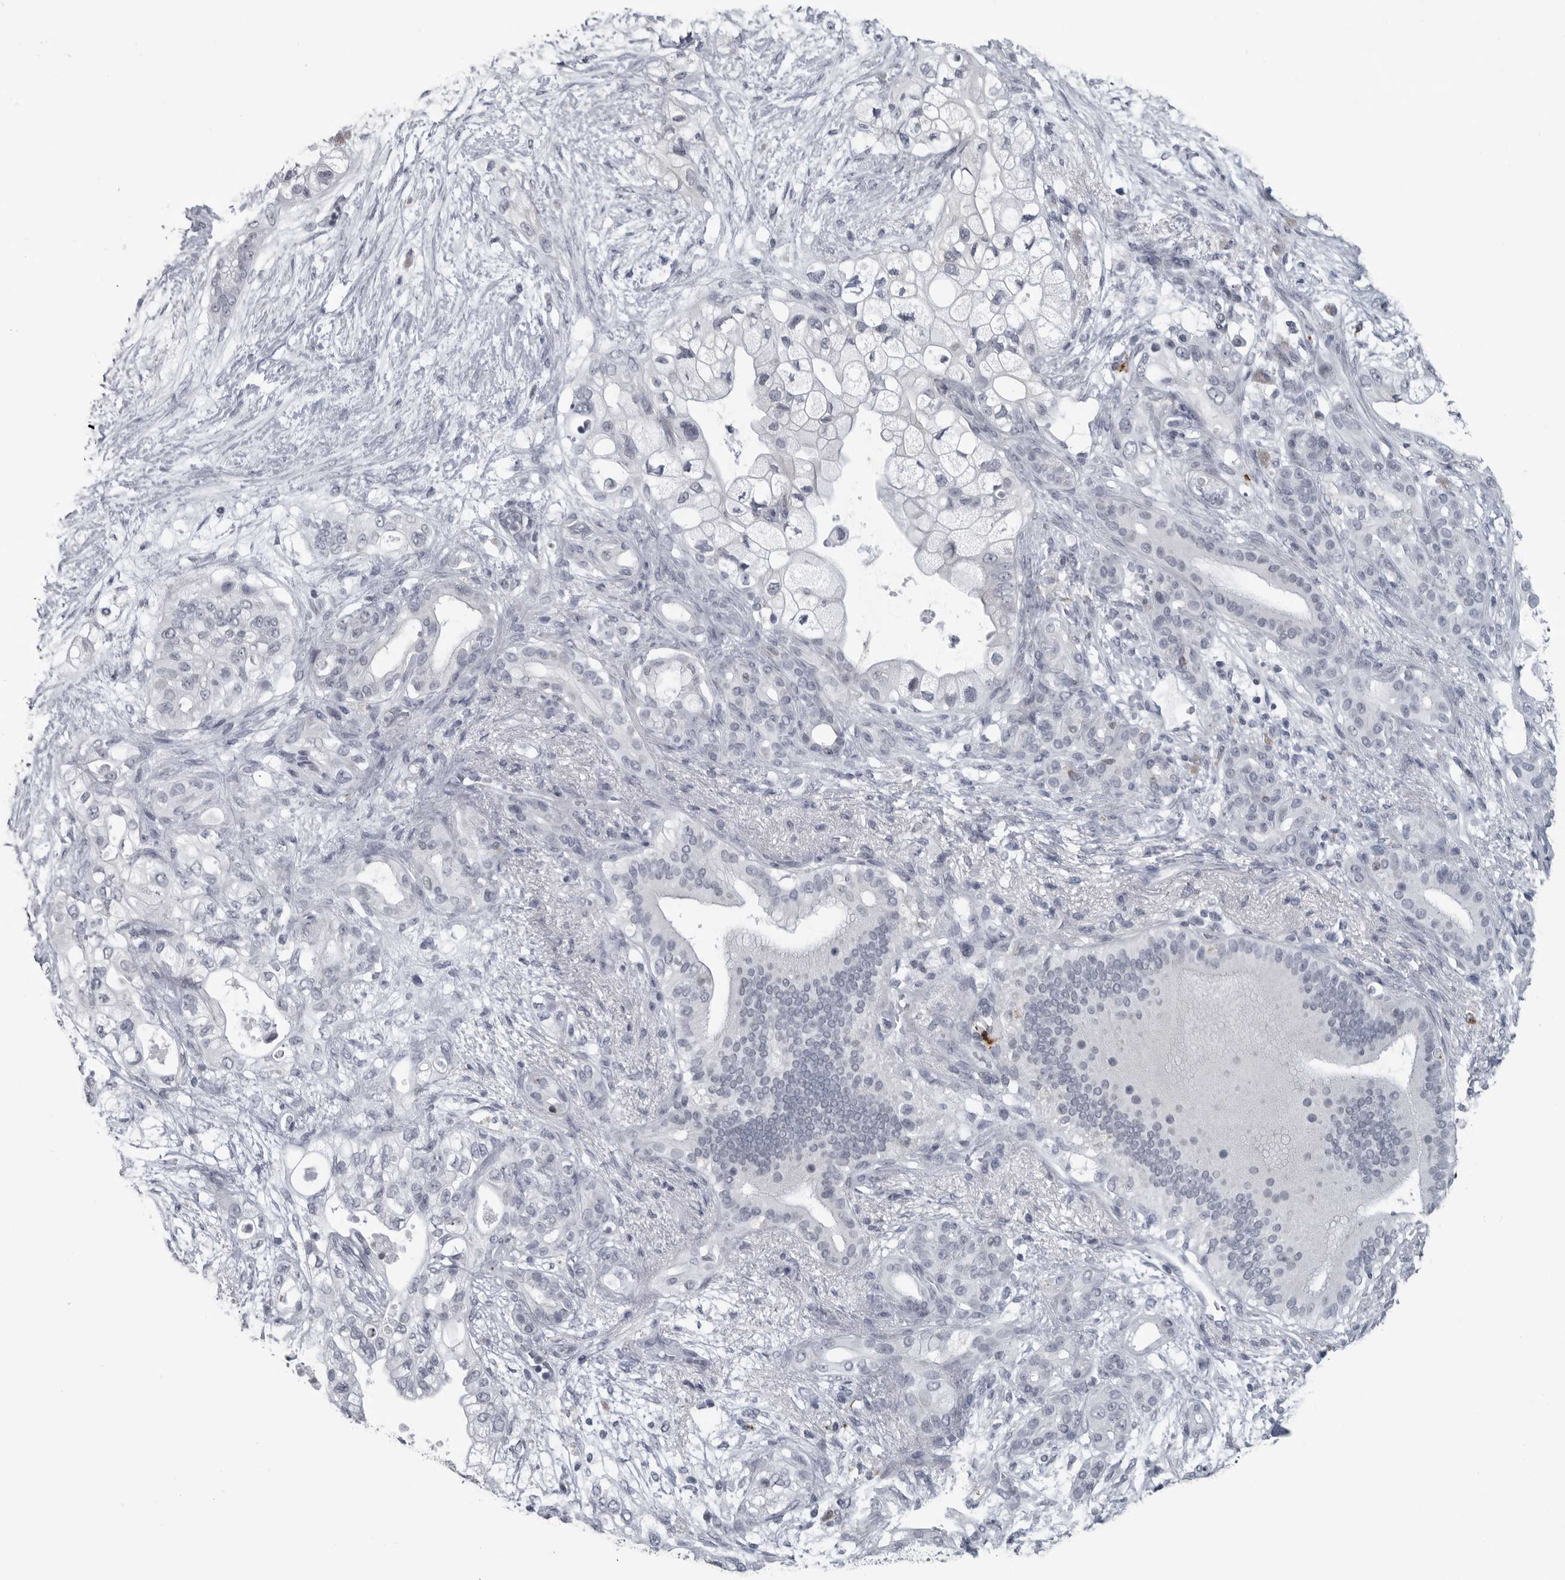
{"staining": {"intensity": "negative", "quantity": "none", "location": "none"}, "tissue": "pancreatic cancer", "cell_type": "Tumor cells", "image_type": "cancer", "snomed": [{"axis": "morphology", "description": "Adenocarcinoma, NOS"}, {"axis": "topography", "description": "Pancreas"}], "caption": "An image of human pancreatic cancer is negative for staining in tumor cells.", "gene": "LYSMD1", "patient": {"sex": "male", "age": 53}}